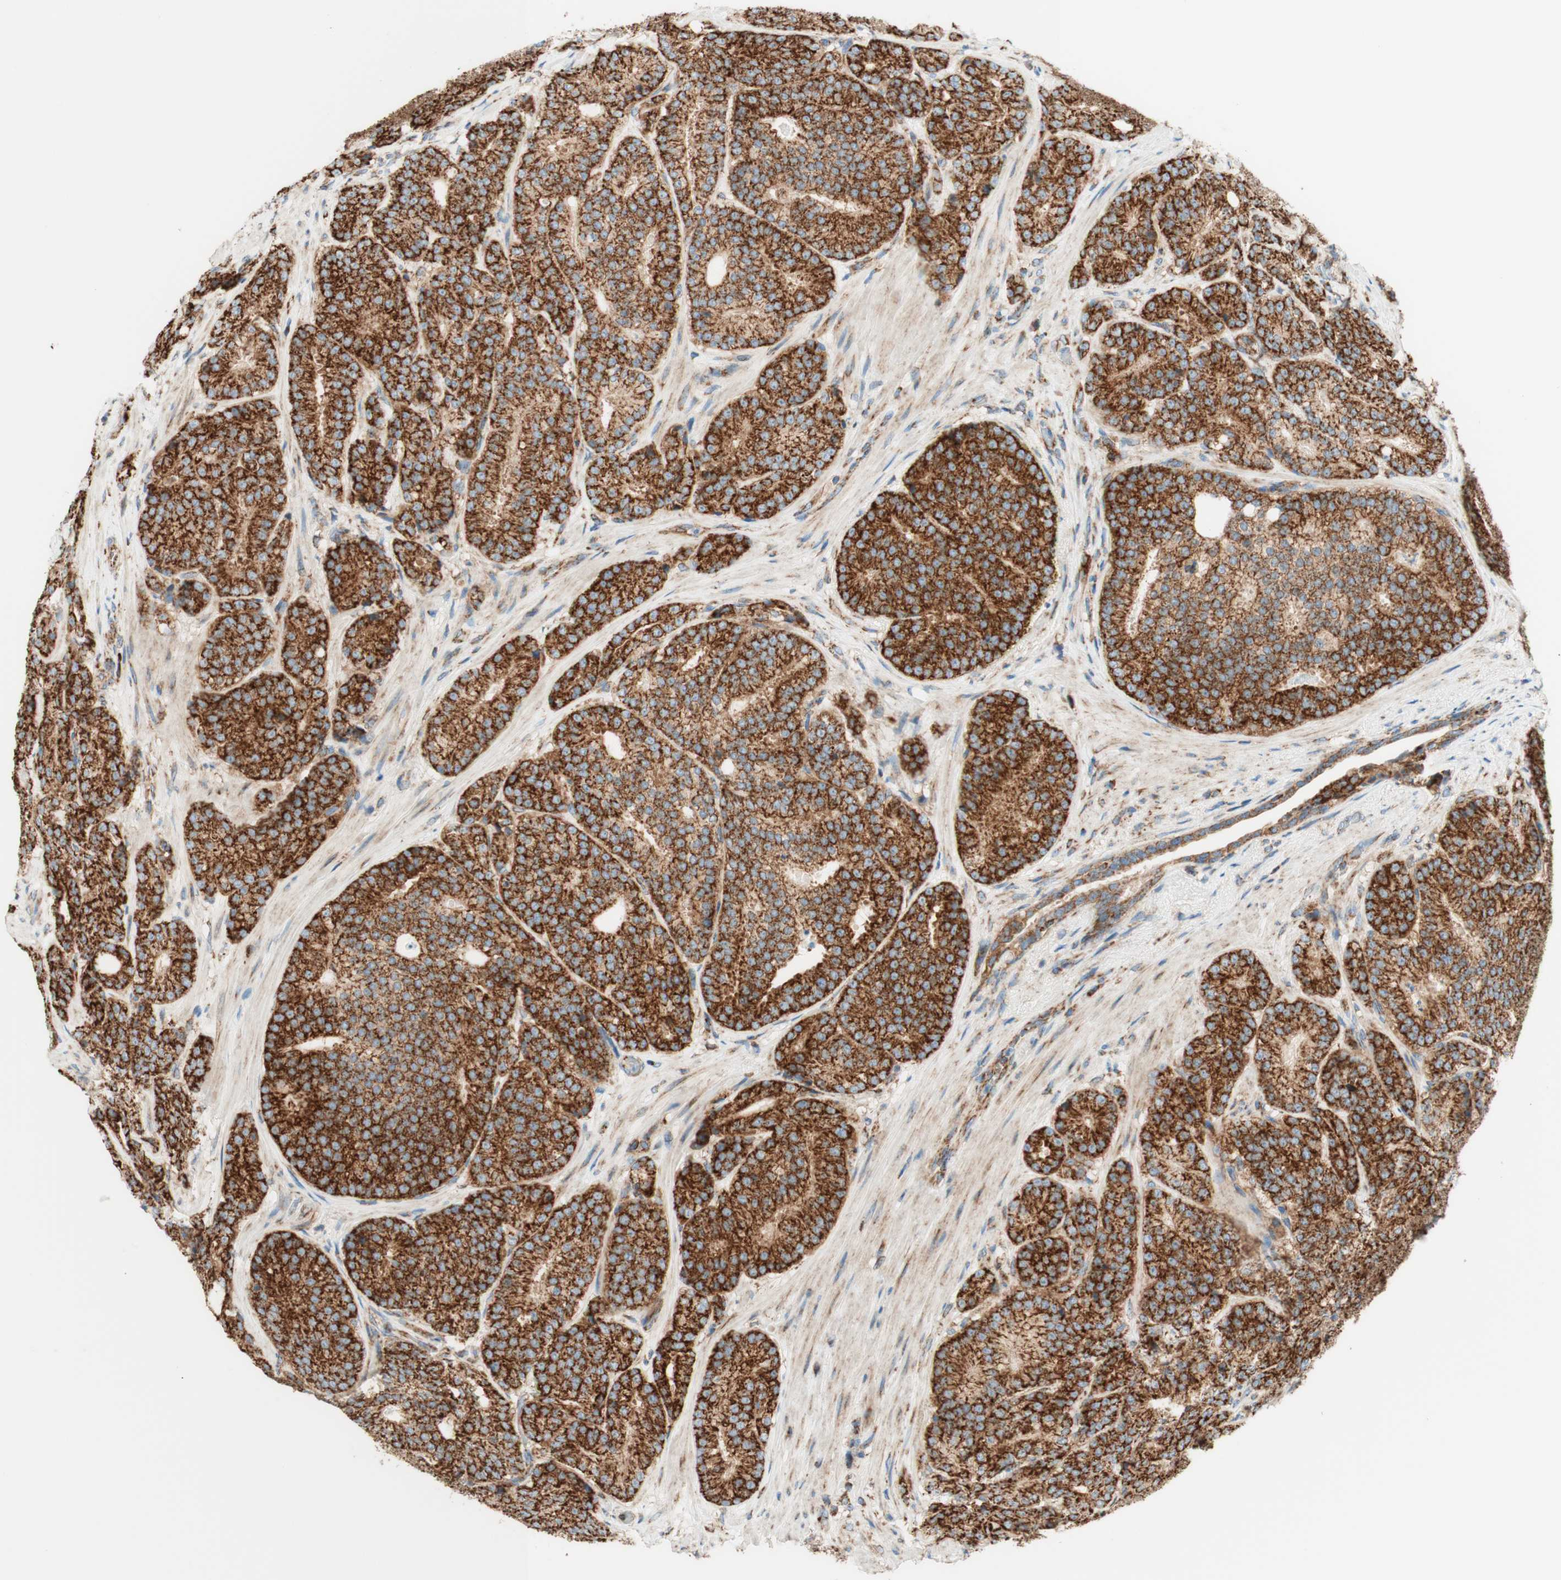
{"staining": {"intensity": "strong", "quantity": ">75%", "location": "cytoplasmic/membranous"}, "tissue": "prostate cancer", "cell_type": "Tumor cells", "image_type": "cancer", "snomed": [{"axis": "morphology", "description": "Adenocarcinoma, High grade"}, {"axis": "topography", "description": "Prostate"}], "caption": "An image of human prostate cancer (adenocarcinoma (high-grade)) stained for a protein demonstrates strong cytoplasmic/membranous brown staining in tumor cells. The staining was performed using DAB to visualize the protein expression in brown, while the nuclei were stained in blue with hematoxylin (Magnification: 20x).", "gene": "TOMM20", "patient": {"sex": "male", "age": 61}}